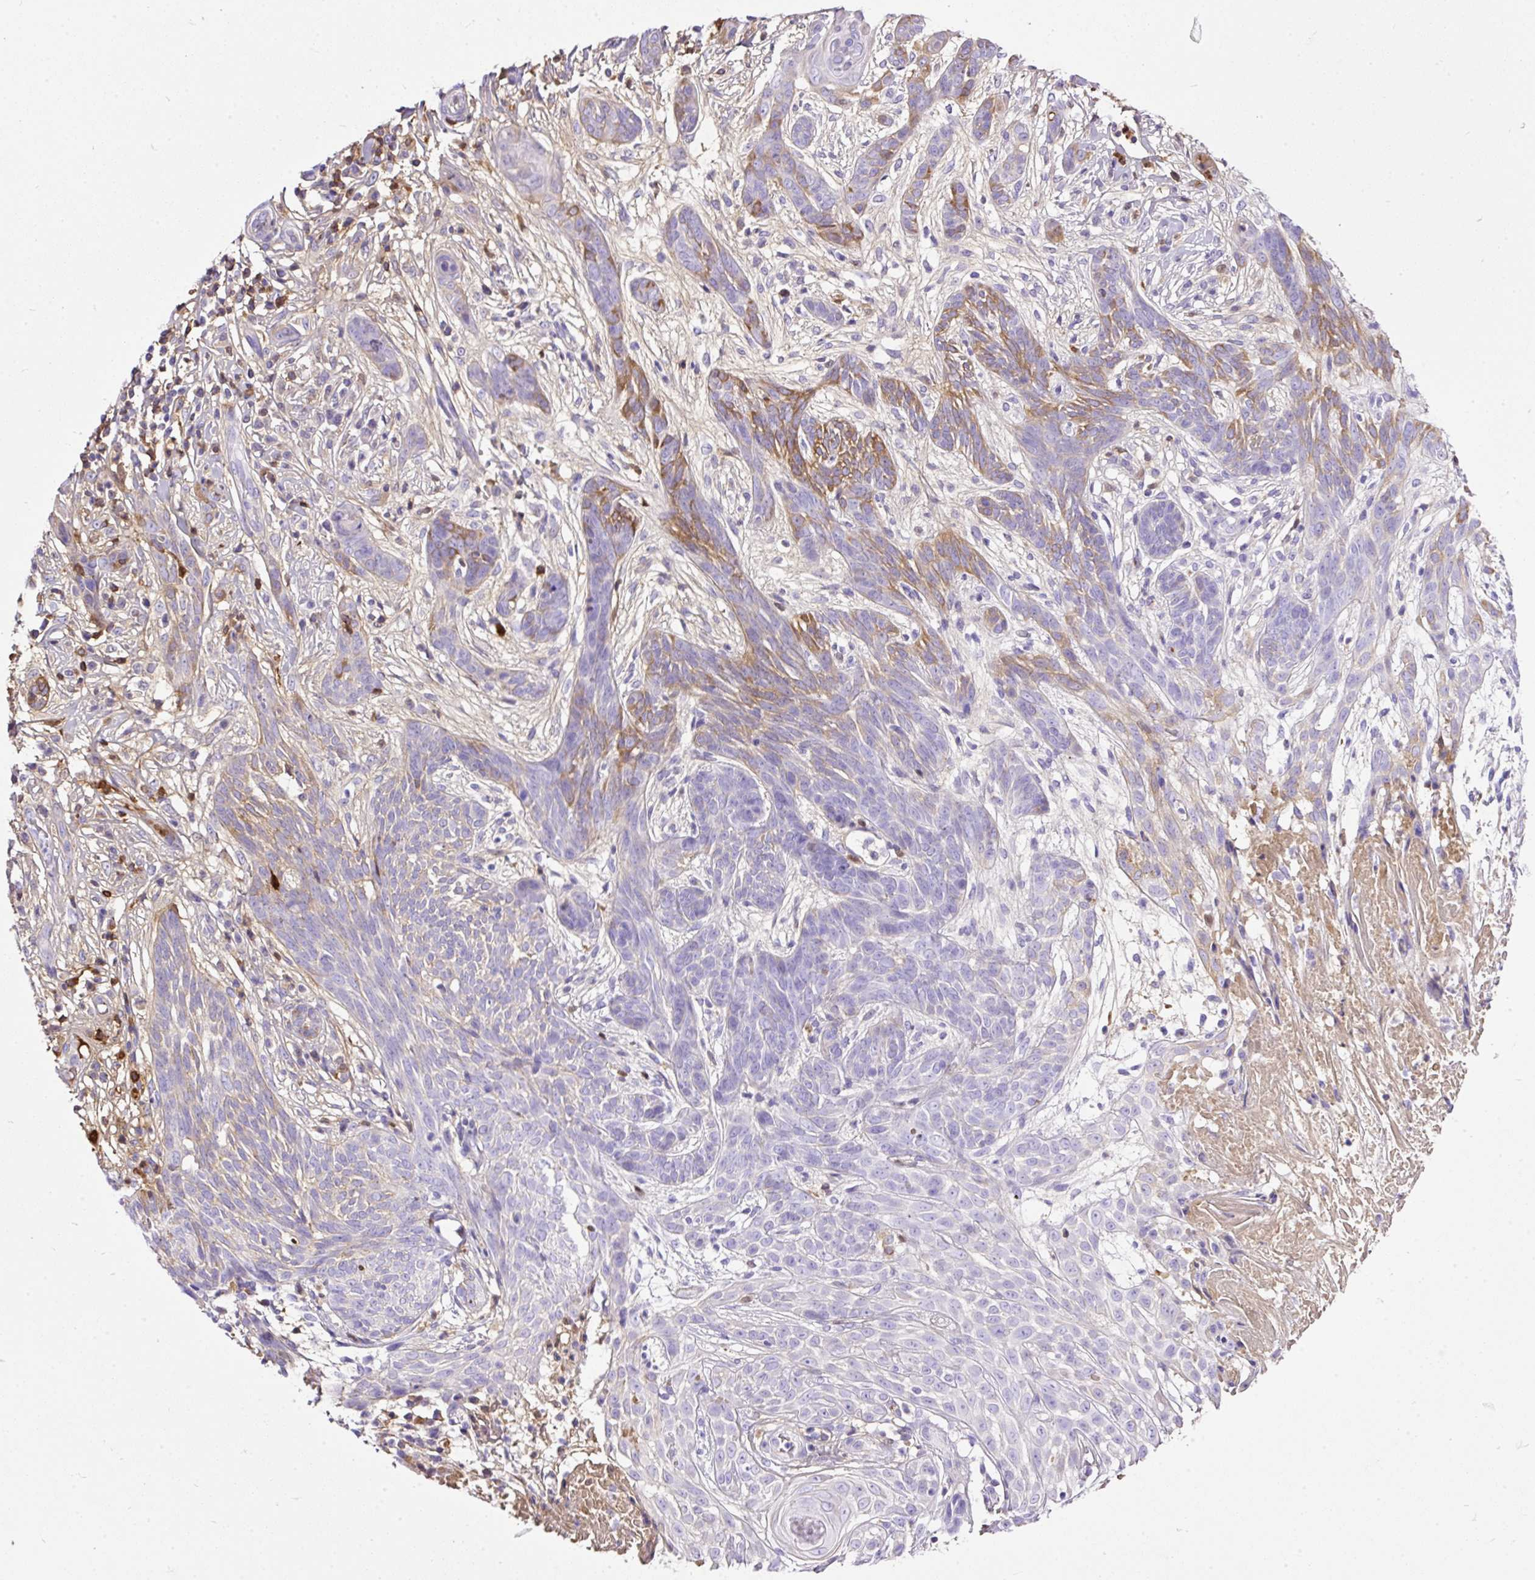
{"staining": {"intensity": "moderate", "quantity": "<25%", "location": "cytoplasmic/membranous"}, "tissue": "skin cancer", "cell_type": "Tumor cells", "image_type": "cancer", "snomed": [{"axis": "morphology", "description": "Basal cell carcinoma"}, {"axis": "topography", "description": "Skin"}, {"axis": "topography", "description": "Skin, foot"}], "caption": "This micrograph exhibits basal cell carcinoma (skin) stained with IHC to label a protein in brown. The cytoplasmic/membranous of tumor cells show moderate positivity for the protein. Nuclei are counter-stained blue.", "gene": "CLEC3B", "patient": {"sex": "female", "age": 86}}